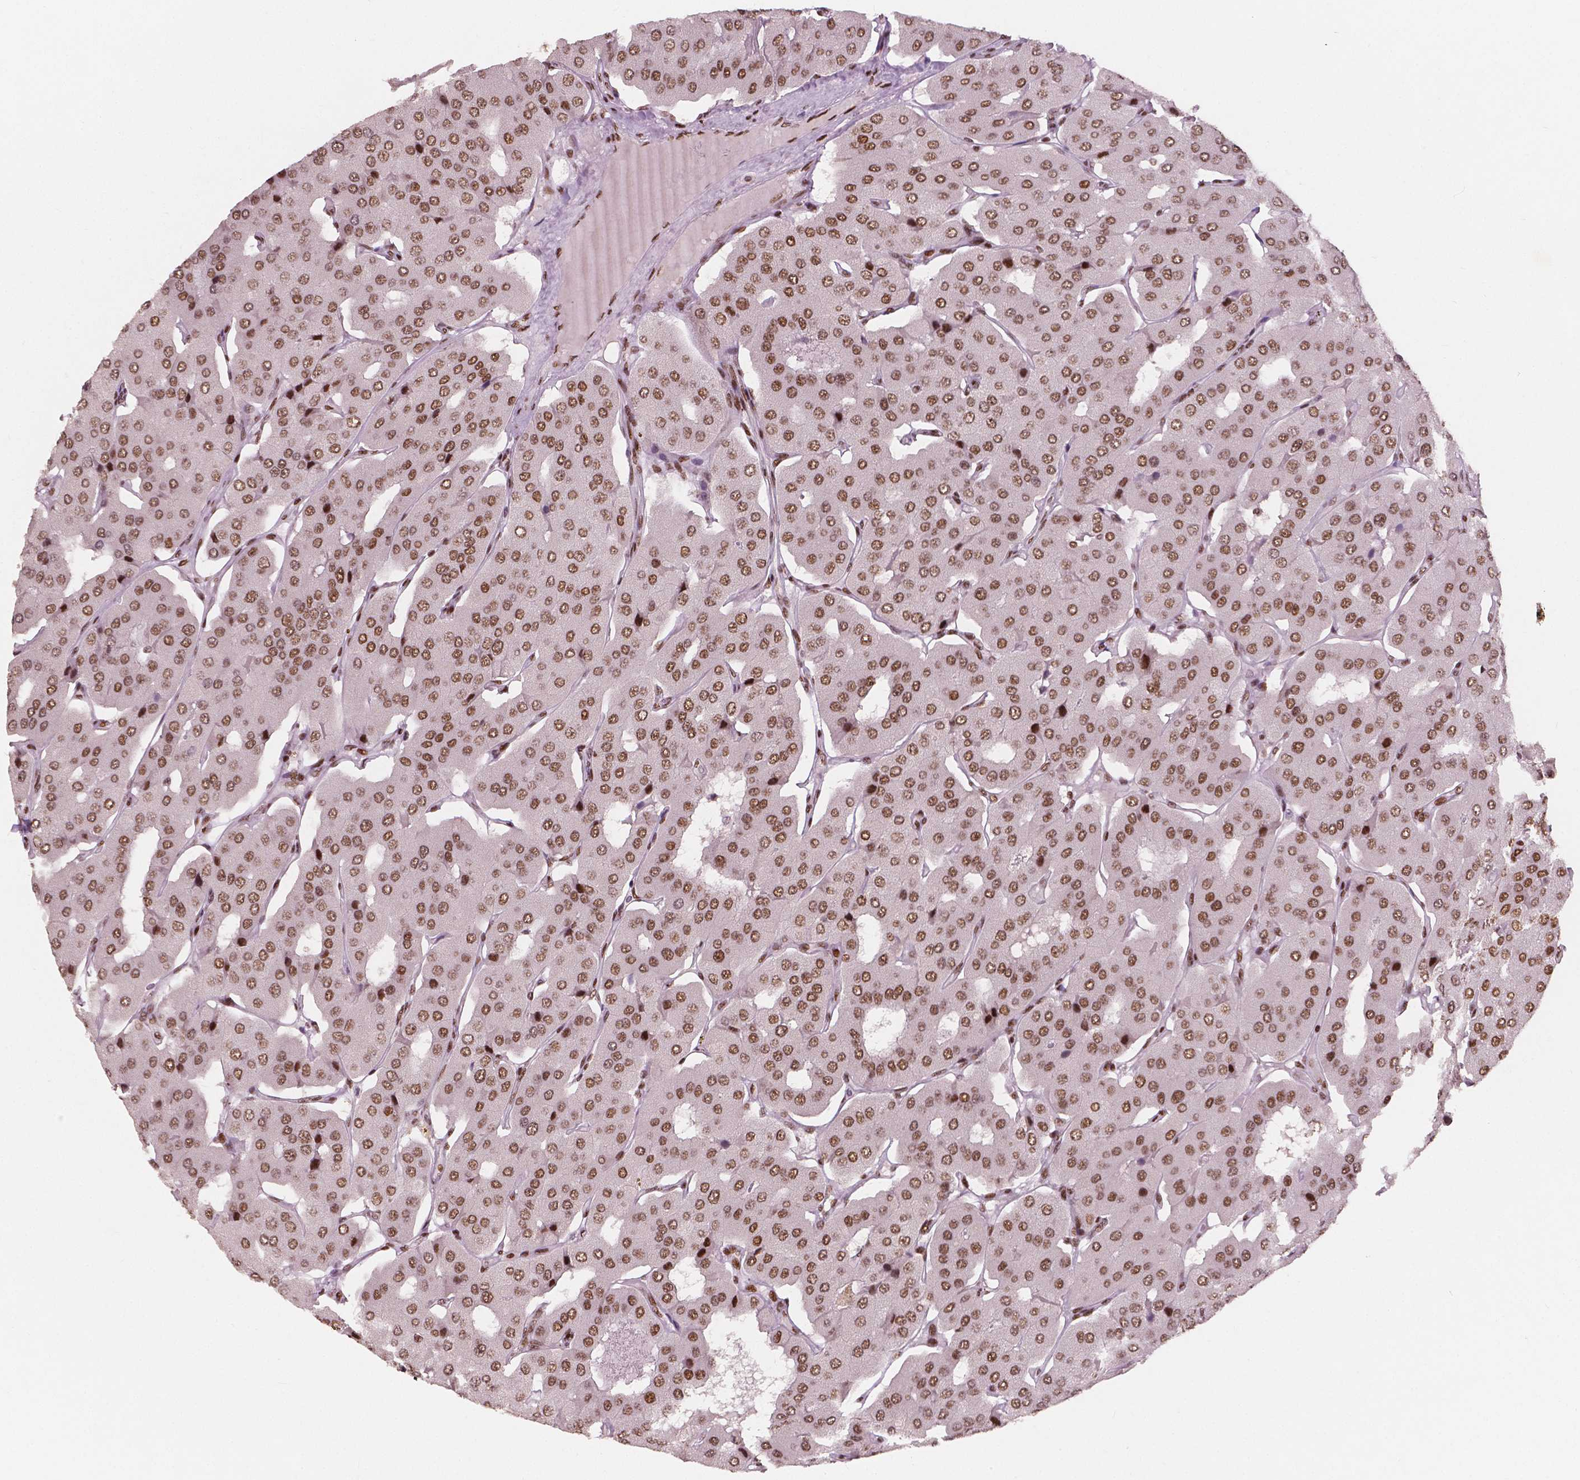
{"staining": {"intensity": "moderate", "quantity": ">75%", "location": "nuclear"}, "tissue": "parathyroid gland", "cell_type": "Glandular cells", "image_type": "normal", "snomed": [{"axis": "morphology", "description": "Normal tissue, NOS"}, {"axis": "morphology", "description": "Adenoma, NOS"}, {"axis": "topography", "description": "Parathyroid gland"}], "caption": "Normal parathyroid gland reveals moderate nuclear expression in approximately >75% of glandular cells Immunohistochemistry stains the protein of interest in brown and the nuclei are stained blue..", "gene": "BRD4", "patient": {"sex": "female", "age": 86}}